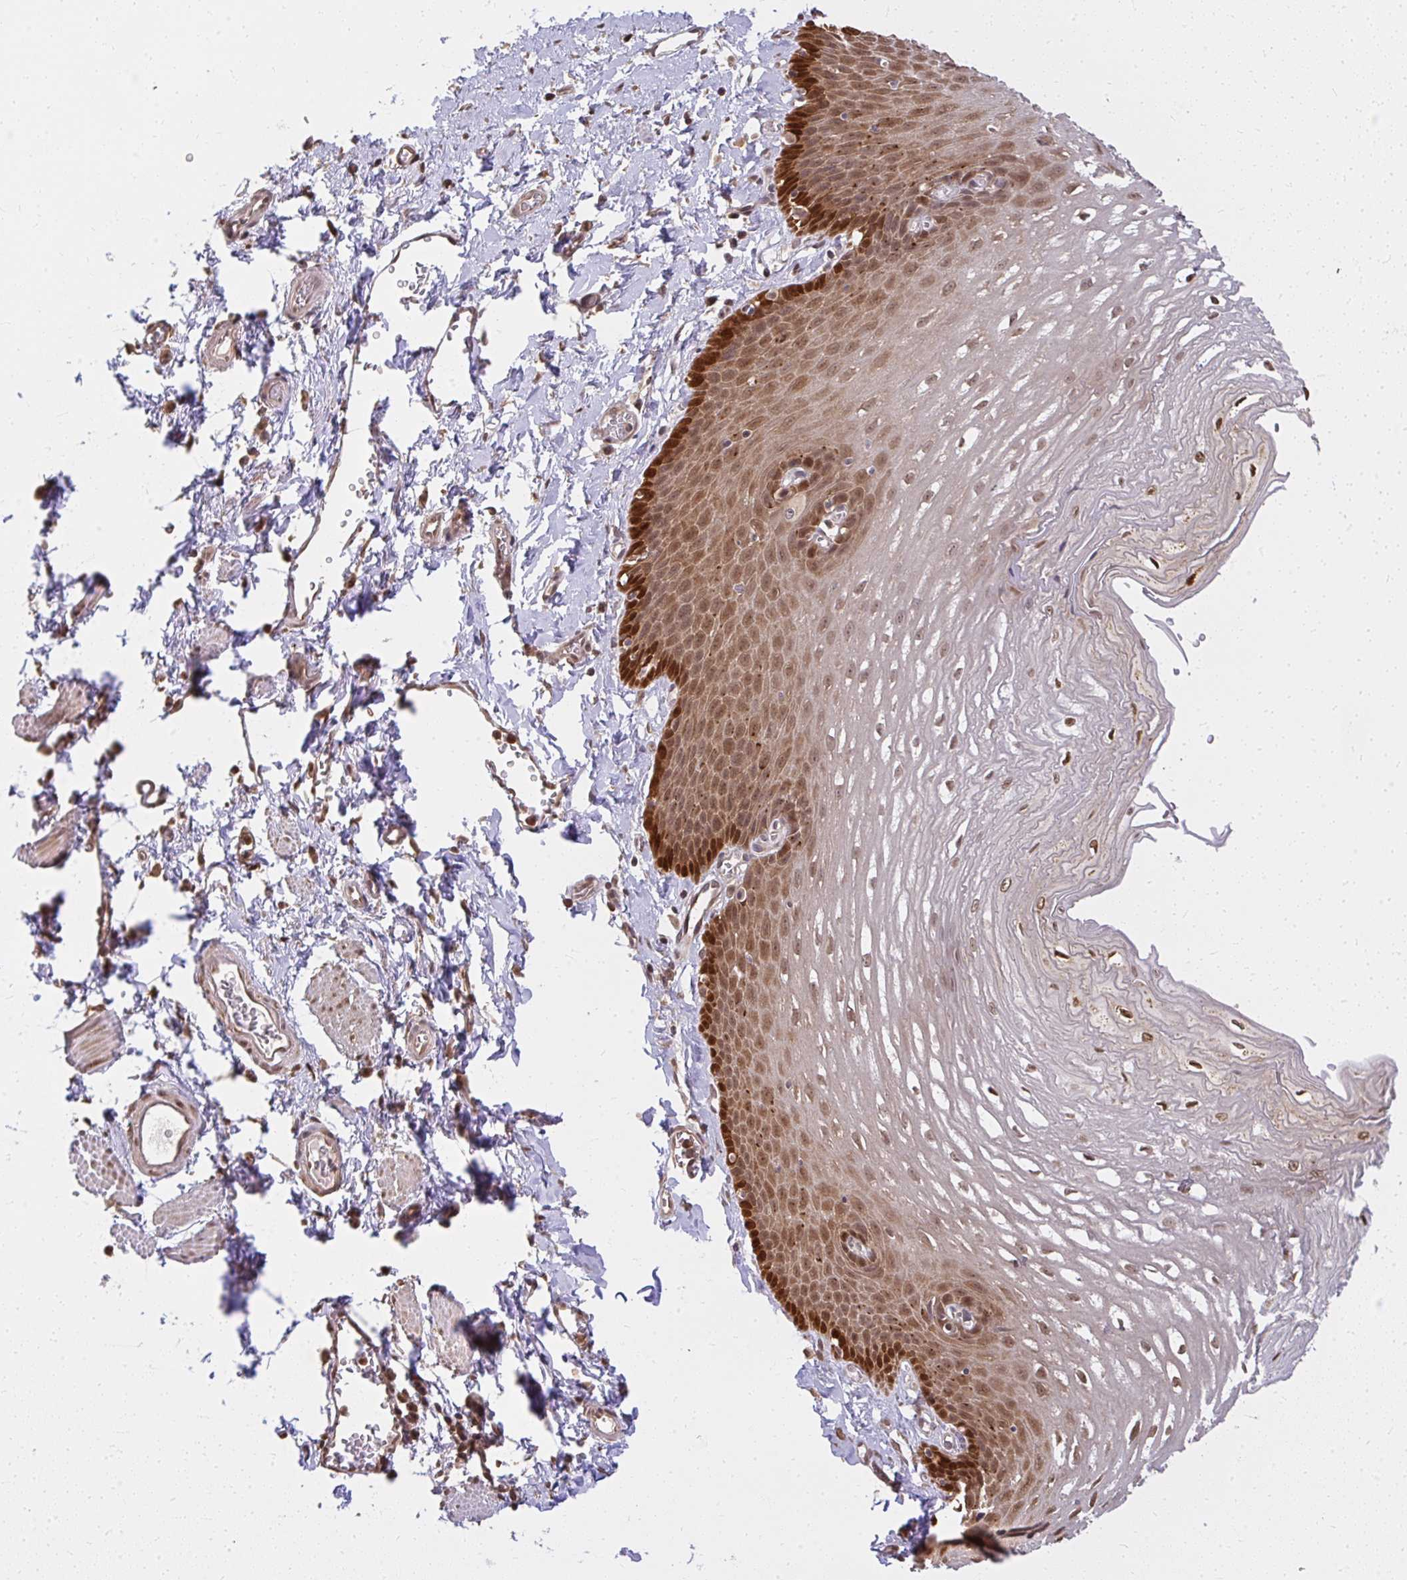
{"staining": {"intensity": "strong", "quantity": "25%-75%", "location": "nuclear"}, "tissue": "esophagus", "cell_type": "Squamous epithelial cells", "image_type": "normal", "snomed": [{"axis": "morphology", "description": "Normal tissue, NOS"}, {"axis": "topography", "description": "Esophagus"}], "caption": "A histopathology image showing strong nuclear positivity in about 25%-75% of squamous epithelial cells in unremarkable esophagus, as visualized by brown immunohistochemical staining.", "gene": "LARS2", "patient": {"sex": "male", "age": 70}}